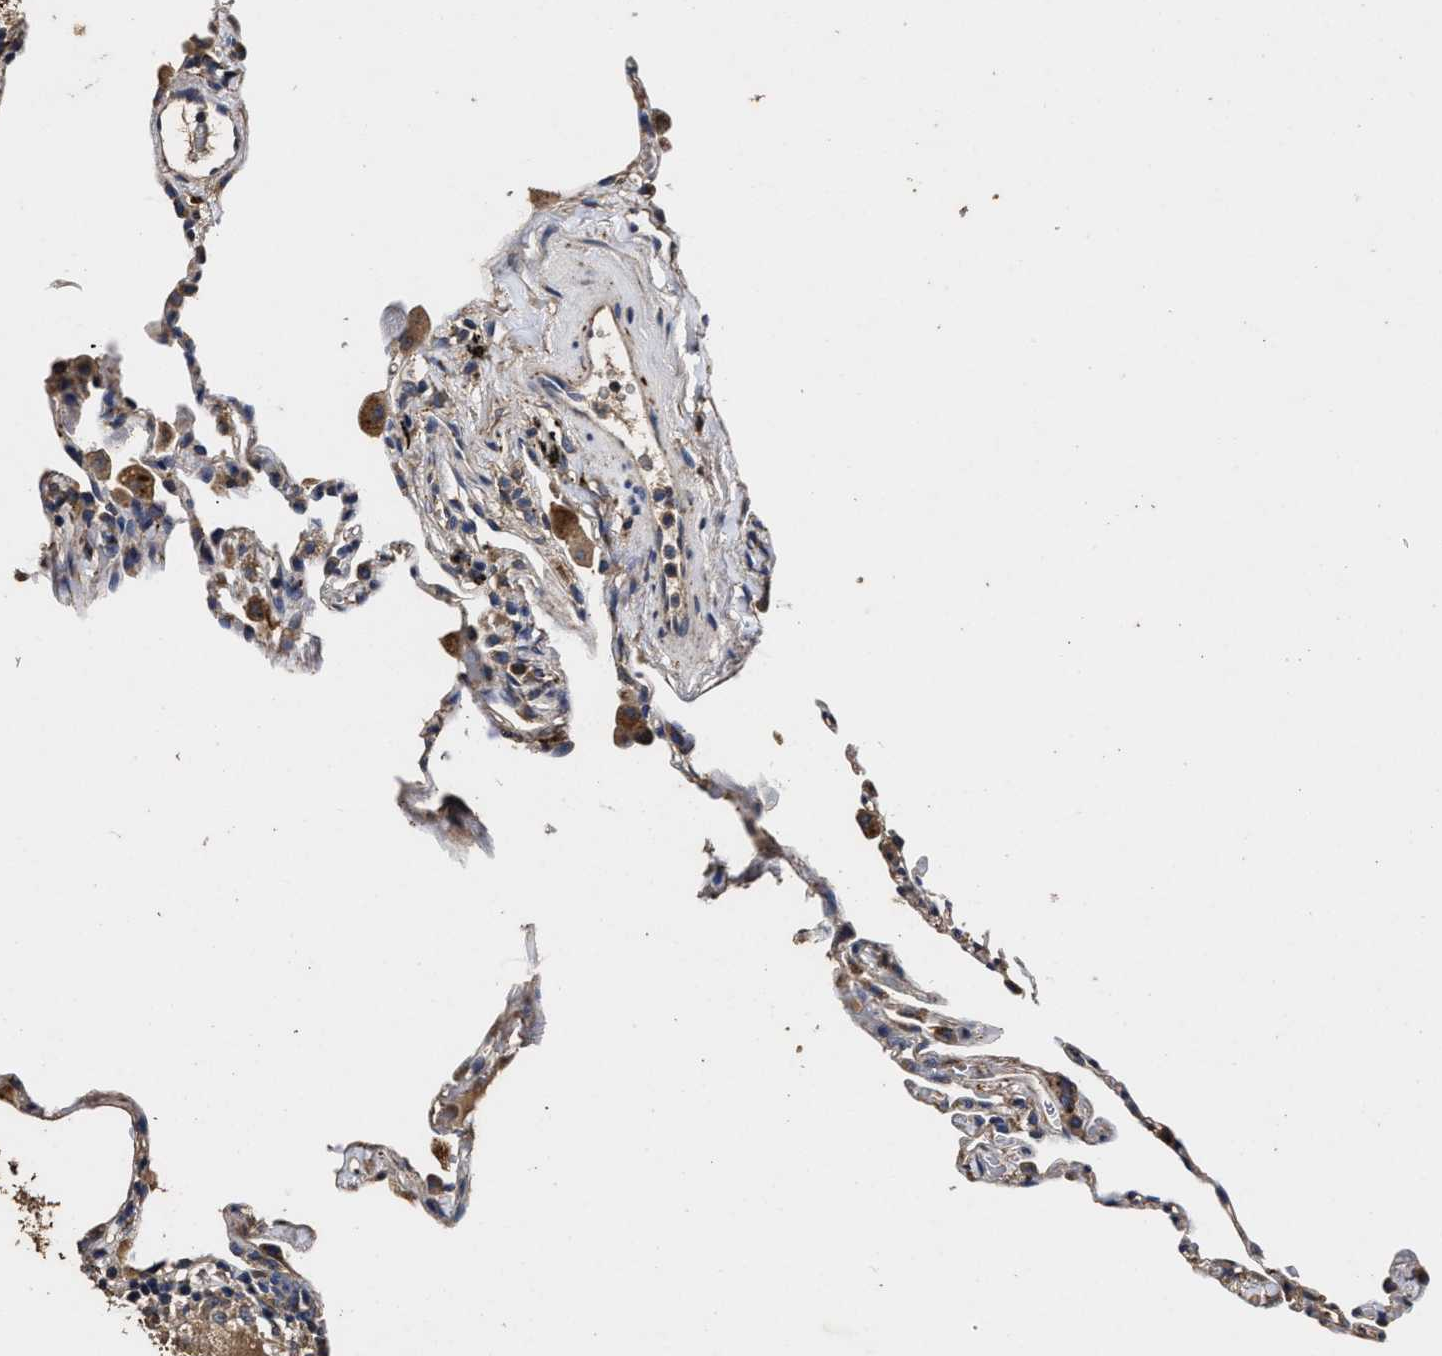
{"staining": {"intensity": "moderate", "quantity": "<25%", "location": "cytoplasmic/membranous"}, "tissue": "lung", "cell_type": "Alveolar cells", "image_type": "normal", "snomed": [{"axis": "morphology", "description": "Normal tissue, NOS"}, {"axis": "topography", "description": "Lung"}], "caption": "Alveolar cells show moderate cytoplasmic/membranous positivity in about <25% of cells in benign lung.", "gene": "PPM1K", "patient": {"sex": "male", "age": 59}}